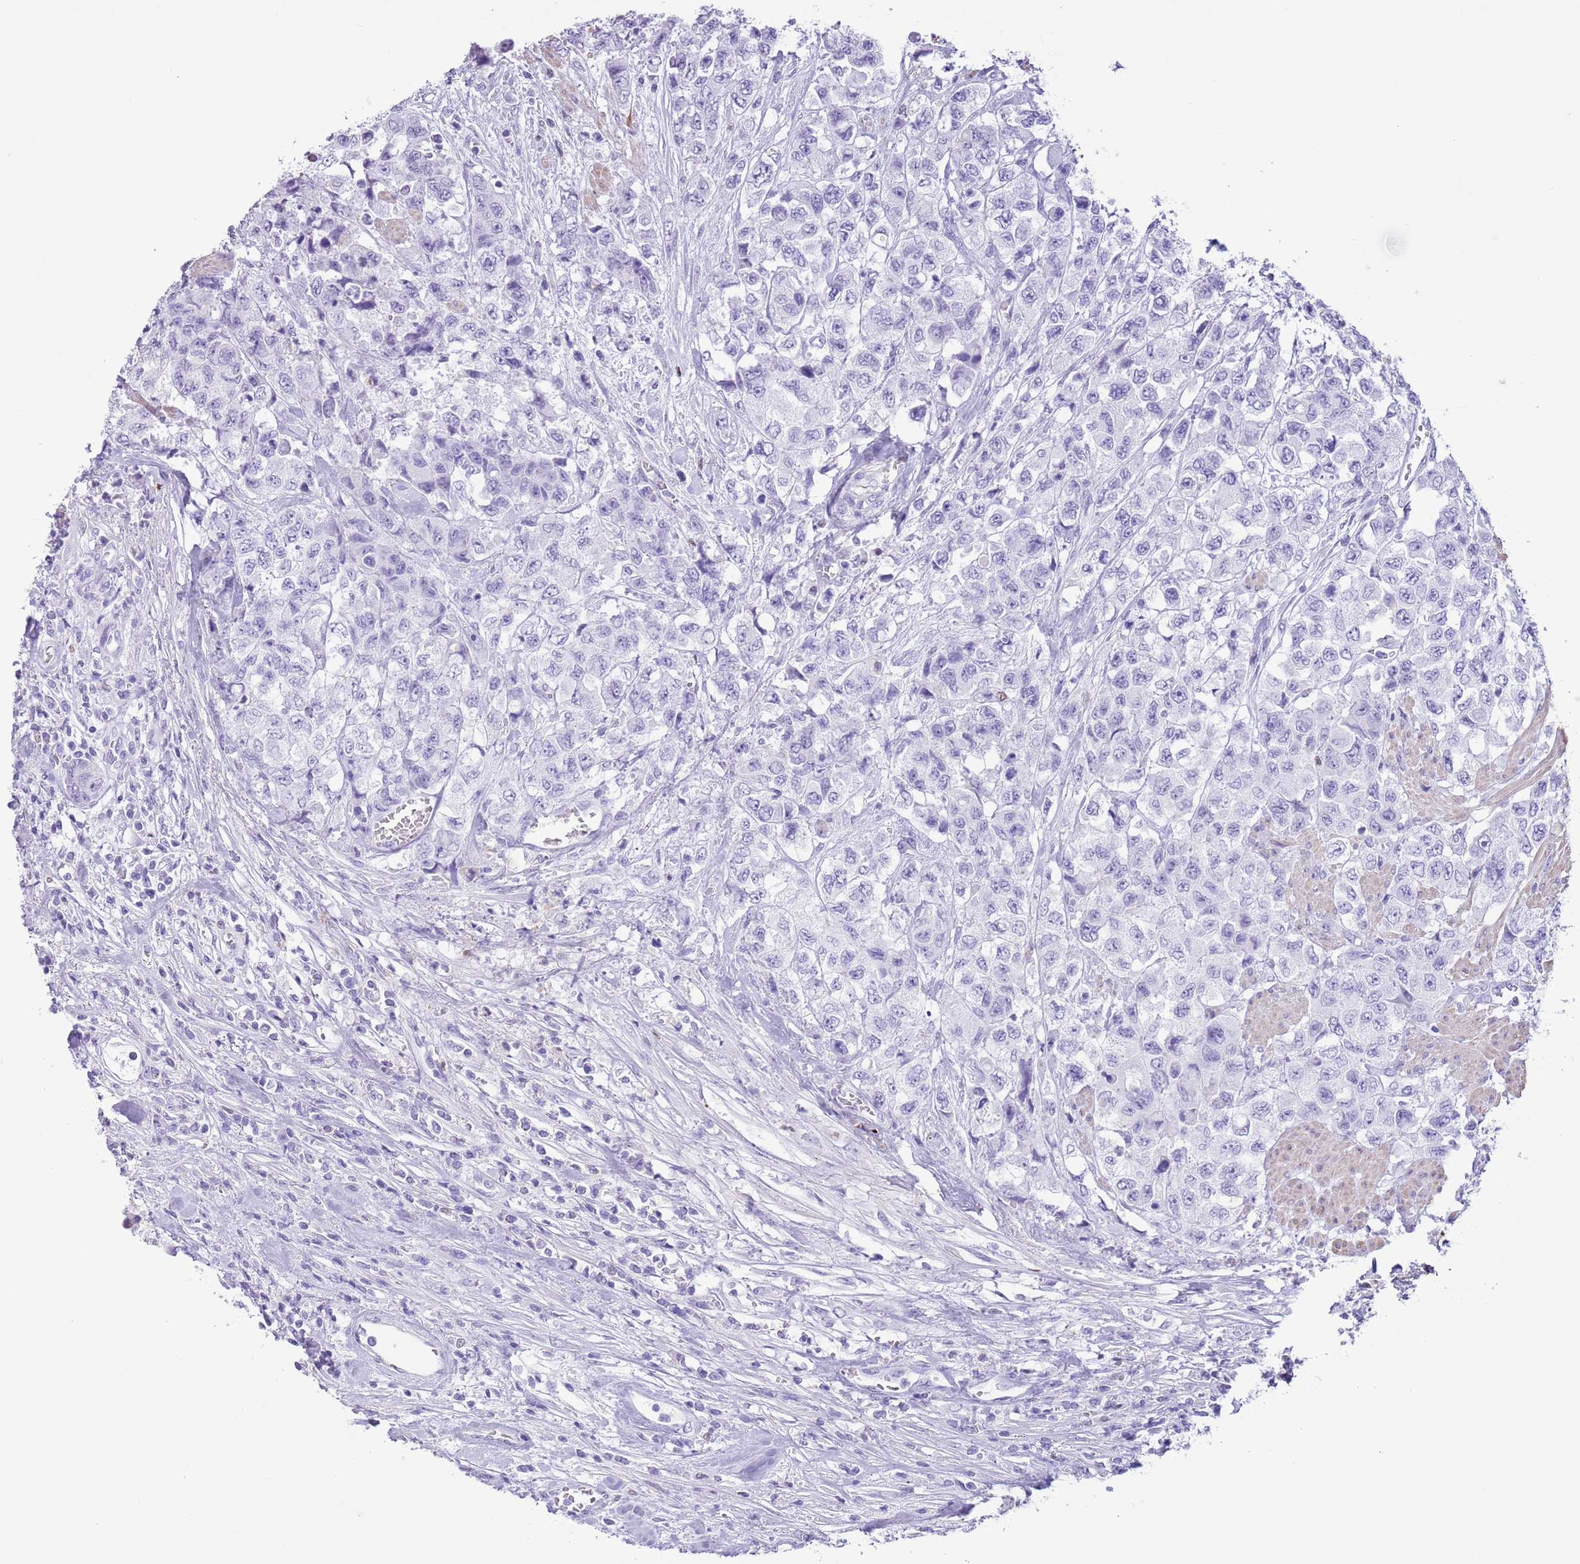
{"staining": {"intensity": "negative", "quantity": "none", "location": "none"}, "tissue": "urothelial cancer", "cell_type": "Tumor cells", "image_type": "cancer", "snomed": [{"axis": "morphology", "description": "Urothelial carcinoma, High grade"}, {"axis": "topography", "description": "Urinary bladder"}], "caption": "The IHC micrograph has no significant positivity in tumor cells of urothelial cancer tissue.", "gene": "SLC7A14", "patient": {"sex": "female", "age": 78}}